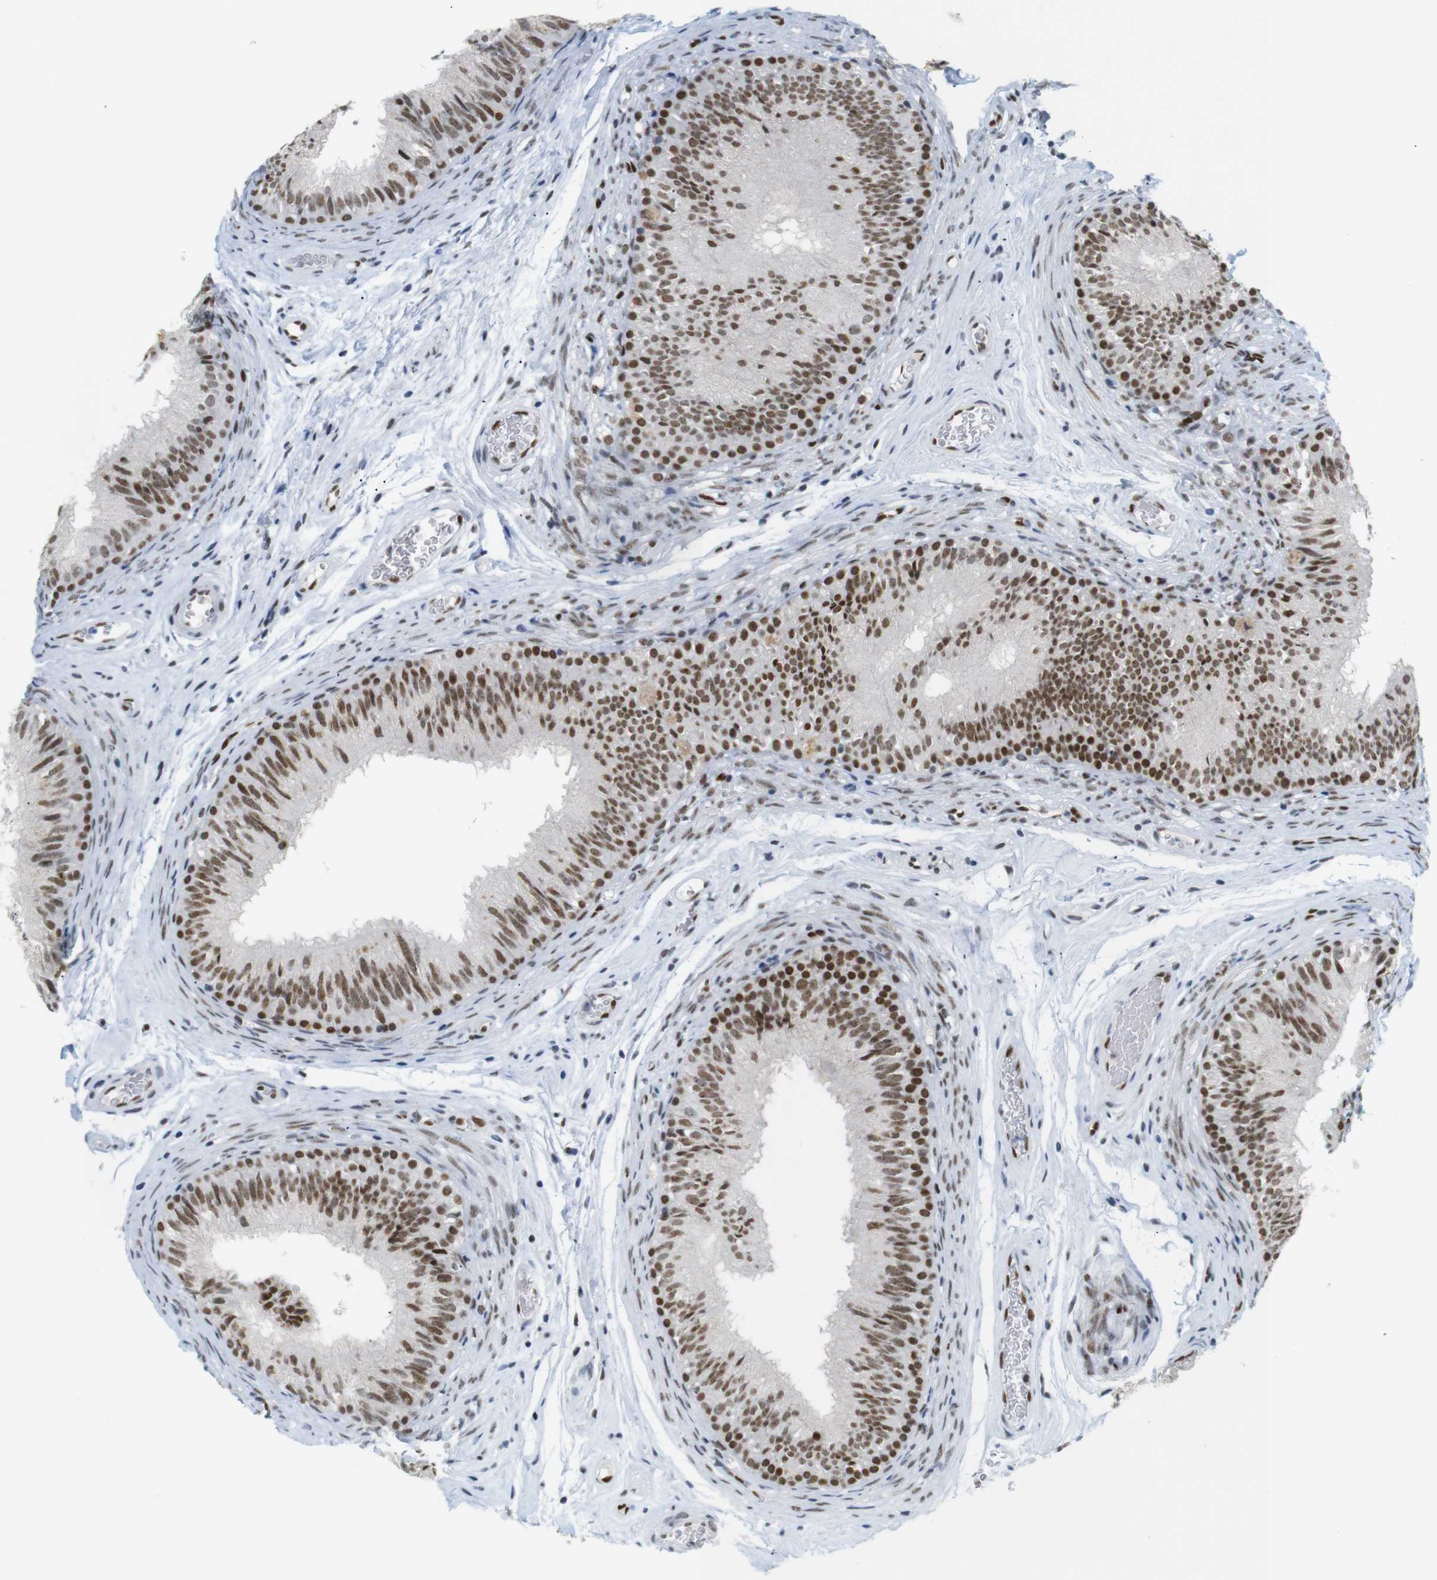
{"staining": {"intensity": "strong", "quantity": ">75%", "location": "nuclear"}, "tissue": "epididymis", "cell_type": "Glandular cells", "image_type": "normal", "snomed": [{"axis": "morphology", "description": "Normal tissue, NOS"}, {"axis": "topography", "description": "Epididymis"}], "caption": "Glandular cells show strong nuclear staining in approximately >75% of cells in benign epididymis.", "gene": "RIOX2", "patient": {"sex": "male", "age": 36}}